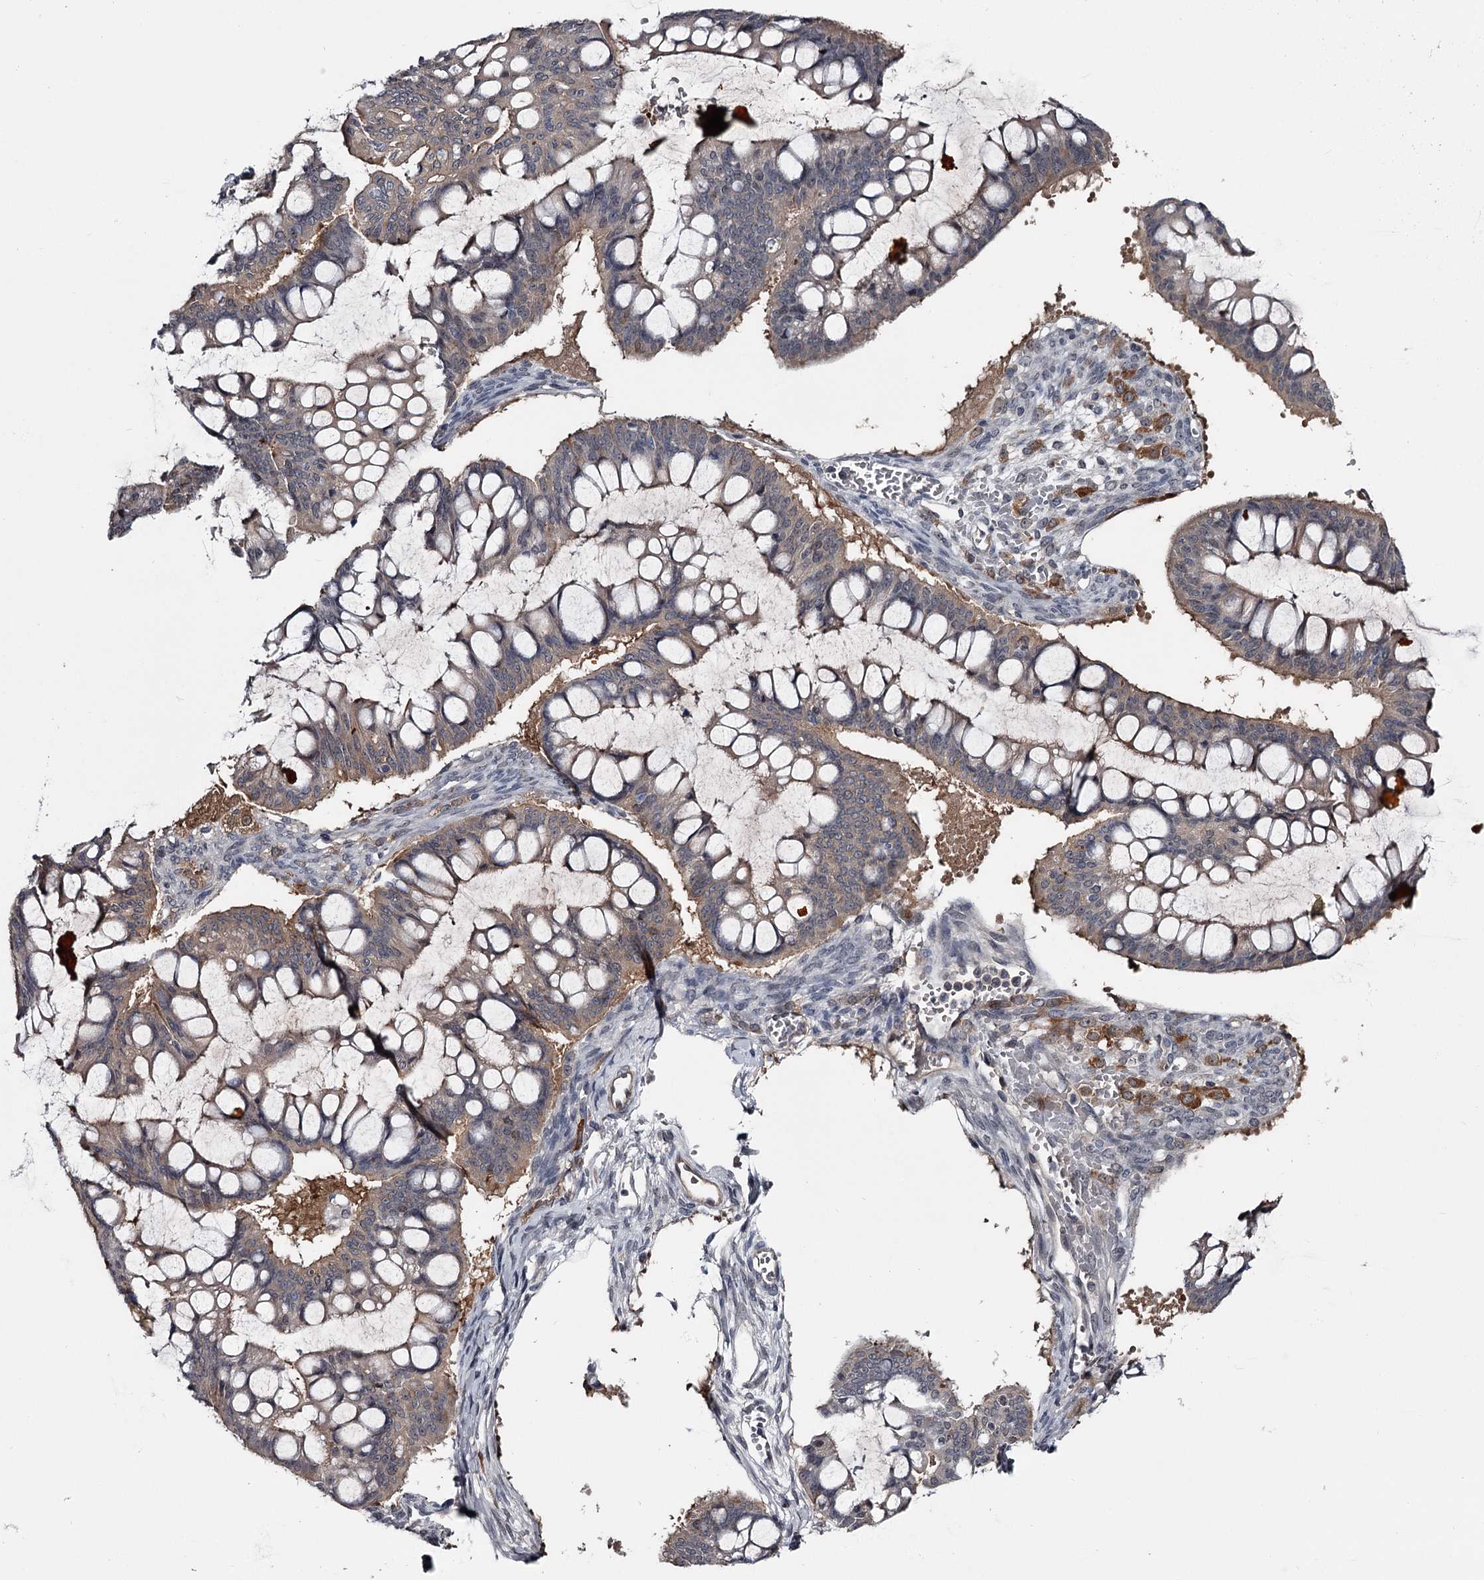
{"staining": {"intensity": "weak", "quantity": "<25%", "location": "cytoplasmic/membranous"}, "tissue": "ovarian cancer", "cell_type": "Tumor cells", "image_type": "cancer", "snomed": [{"axis": "morphology", "description": "Cystadenocarcinoma, mucinous, NOS"}, {"axis": "topography", "description": "Ovary"}], "caption": "Image shows no protein expression in tumor cells of ovarian mucinous cystadenocarcinoma tissue. (DAB immunohistochemistry with hematoxylin counter stain).", "gene": "DAO", "patient": {"sex": "female", "age": 73}}